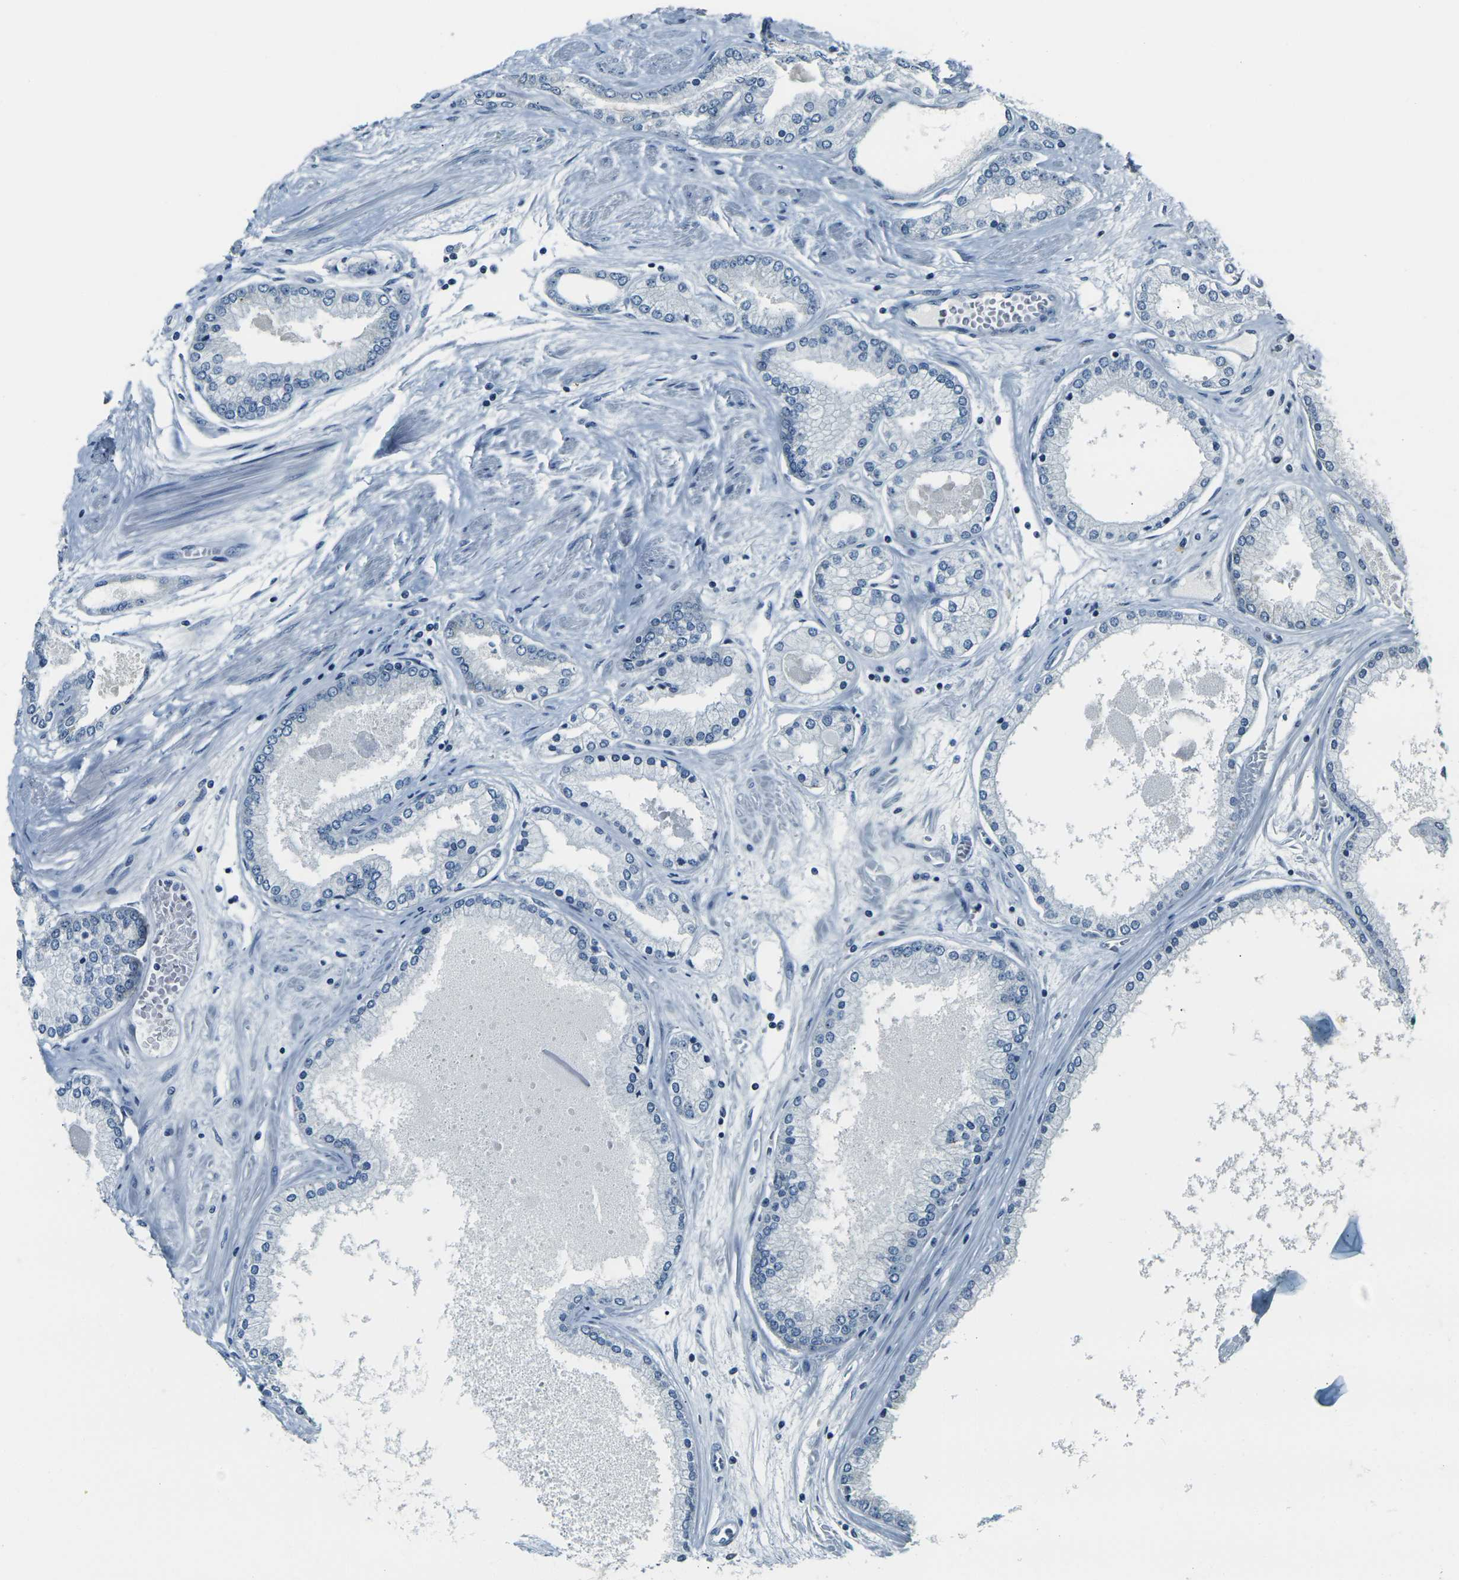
{"staining": {"intensity": "negative", "quantity": "none", "location": "none"}, "tissue": "prostate cancer", "cell_type": "Tumor cells", "image_type": "cancer", "snomed": [{"axis": "morphology", "description": "Adenocarcinoma, High grade"}, {"axis": "topography", "description": "Prostate"}], "caption": "Human prostate cancer (adenocarcinoma (high-grade)) stained for a protein using immunohistochemistry demonstrates no expression in tumor cells.", "gene": "SHISAL2B", "patient": {"sex": "male", "age": 59}}